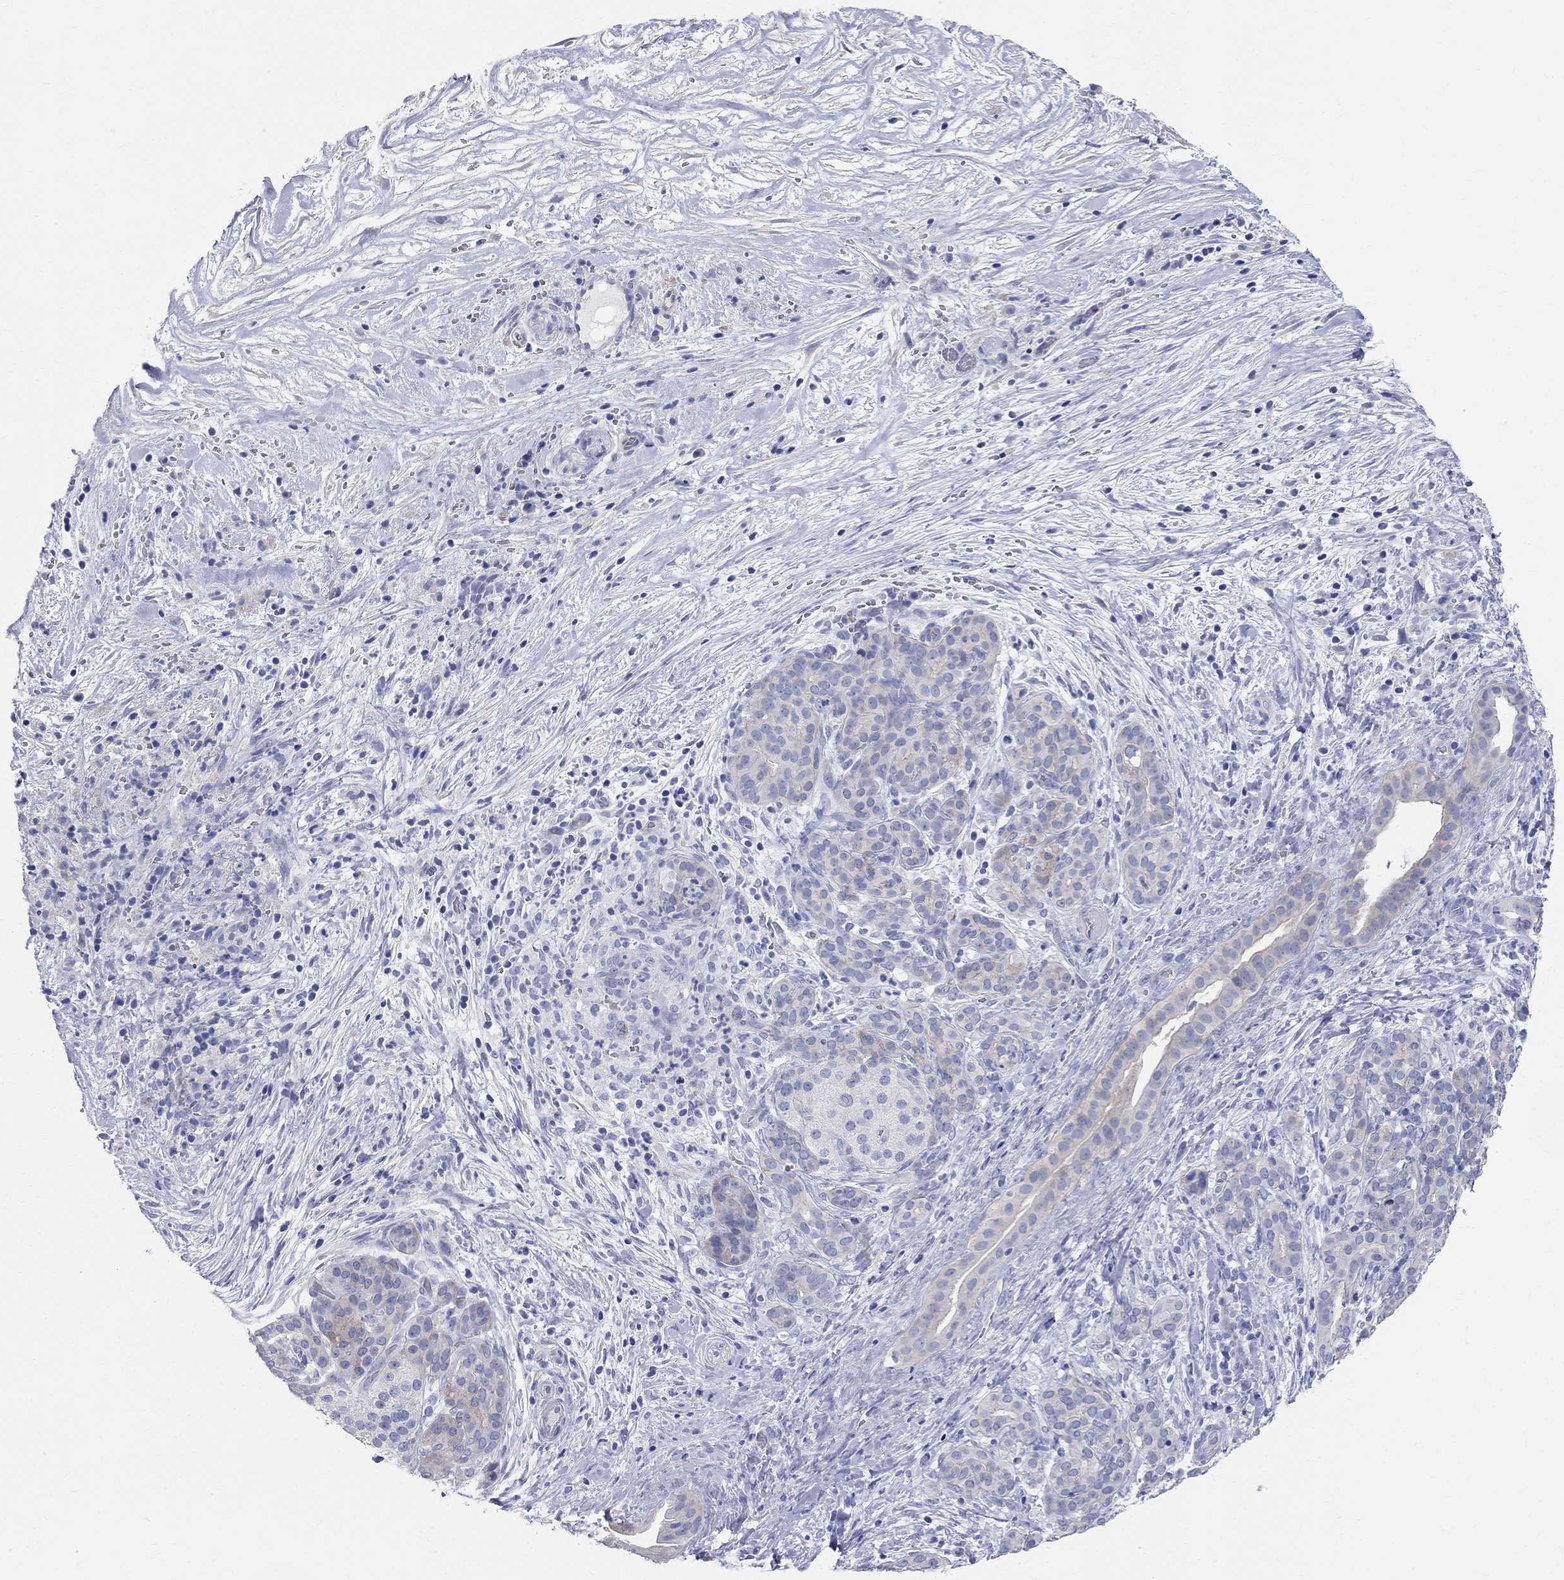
{"staining": {"intensity": "weak", "quantity": "<25%", "location": "cytoplasmic/membranous"}, "tissue": "pancreatic cancer", "cell_type": "Tumor cells", "image_type": "cancer", "snomed": [{"axis": "morphology", "description": "Adenocarcinoma, NOS"}, {"axis": "topography", "description": "Pancreas"}], "caption": "Pancreatic cancer (adenocarcinoma) was stained to show a protein in brown. There is no significant positivity in tumor cells.", "gene": "AOX1", "patient": {"sex": "male", "age": 44}}